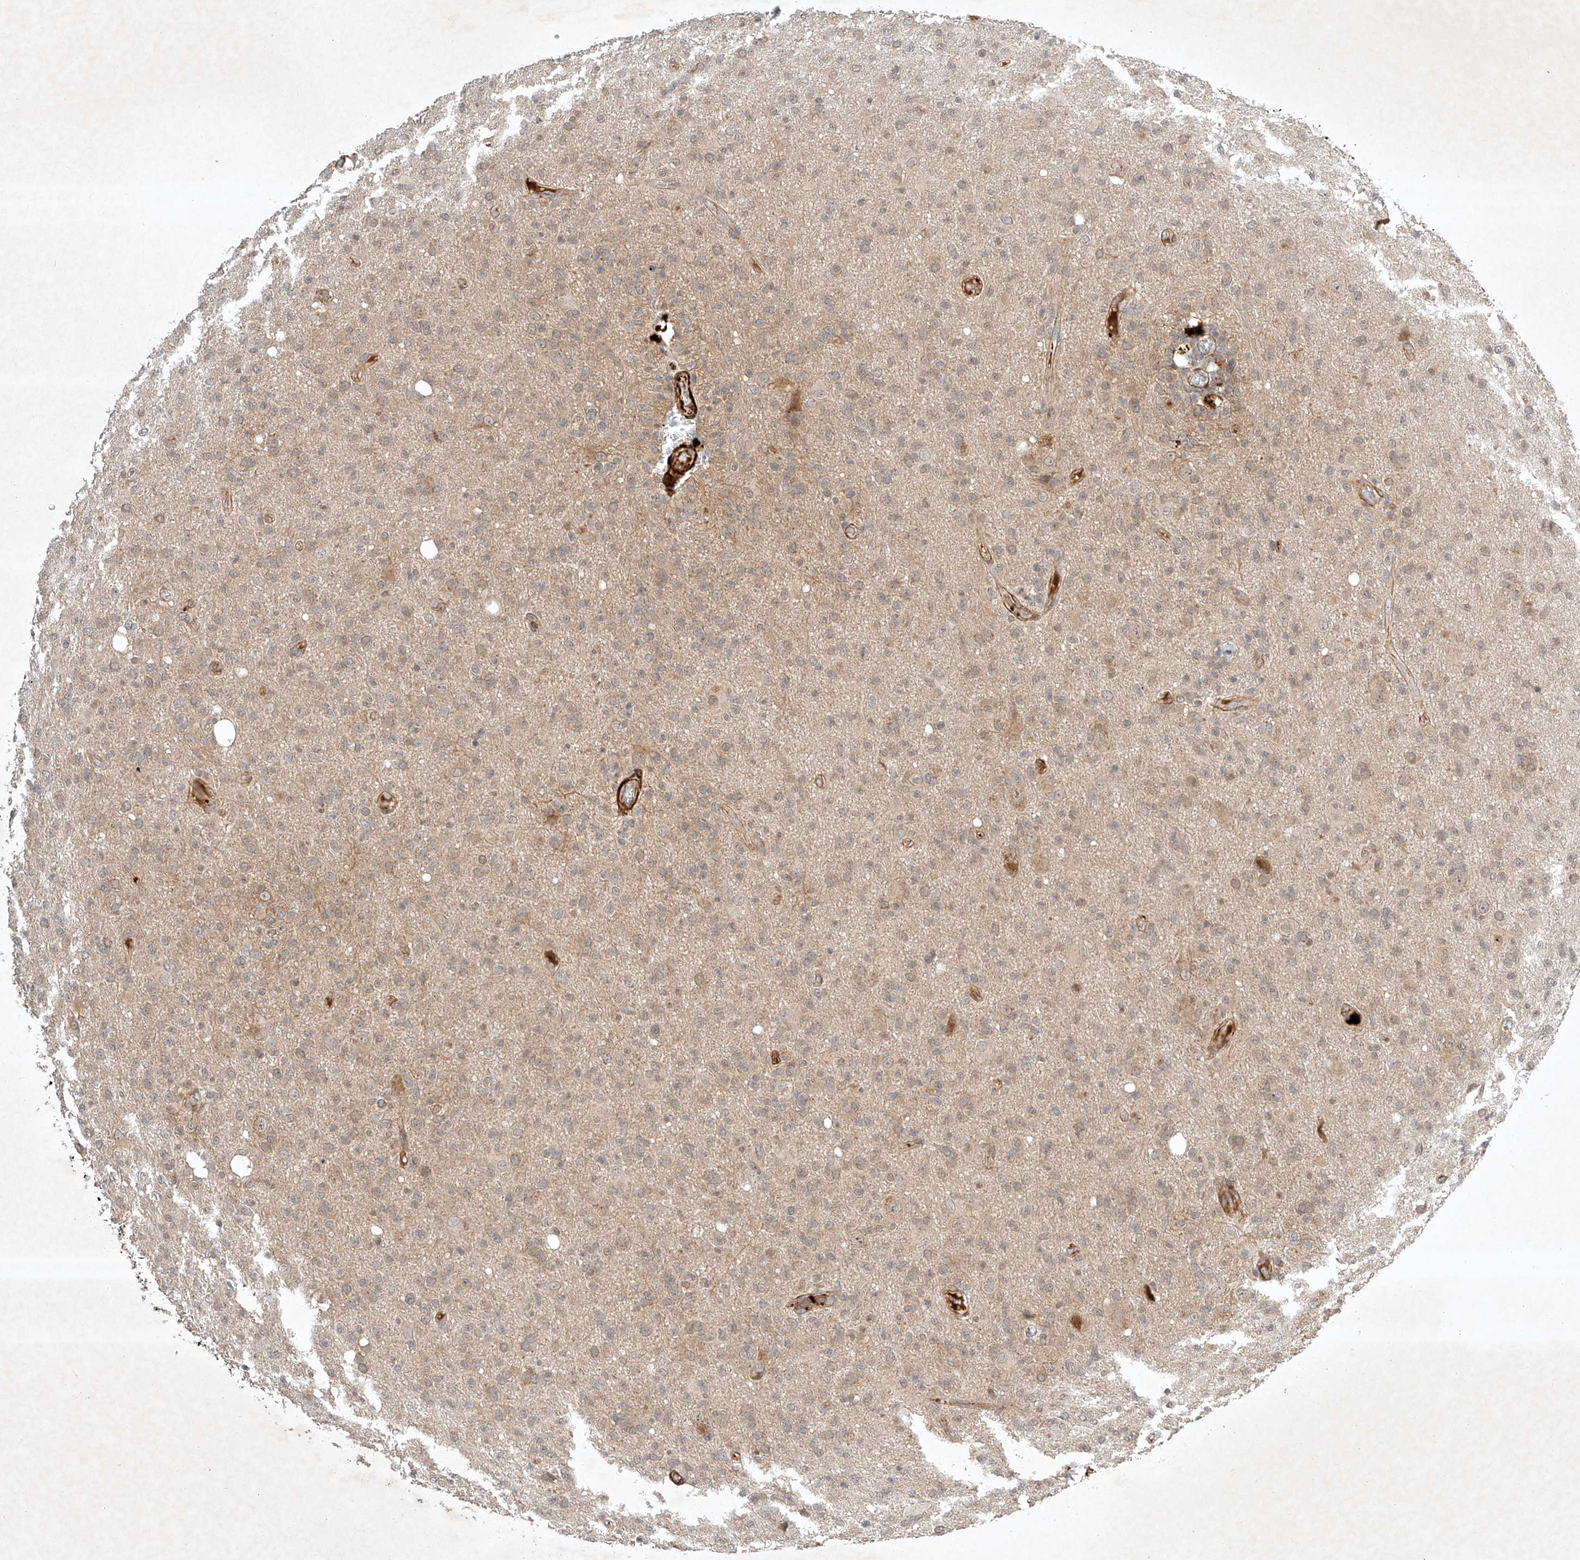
{"staining": {"intensity": "negative", "quantity": "none", "location": "none"}, "tissue": "glioma", "cell_type": "Tumor cells", "image_type": "cancer", "snomed": [{"axis": "morphology", "description": "Glioma, malignant, High grade"}, {"axis": "topography", "description": "Brain"}], "caption": "IHC histopathology image of neoplastic tissue: glioma stained with DAB (3,3'-diaminobenzidine) reveals no significant protein staining in tumor cells.", "gene": "ARHGAP33", "patient": {"sex": "female", "age": 57}}